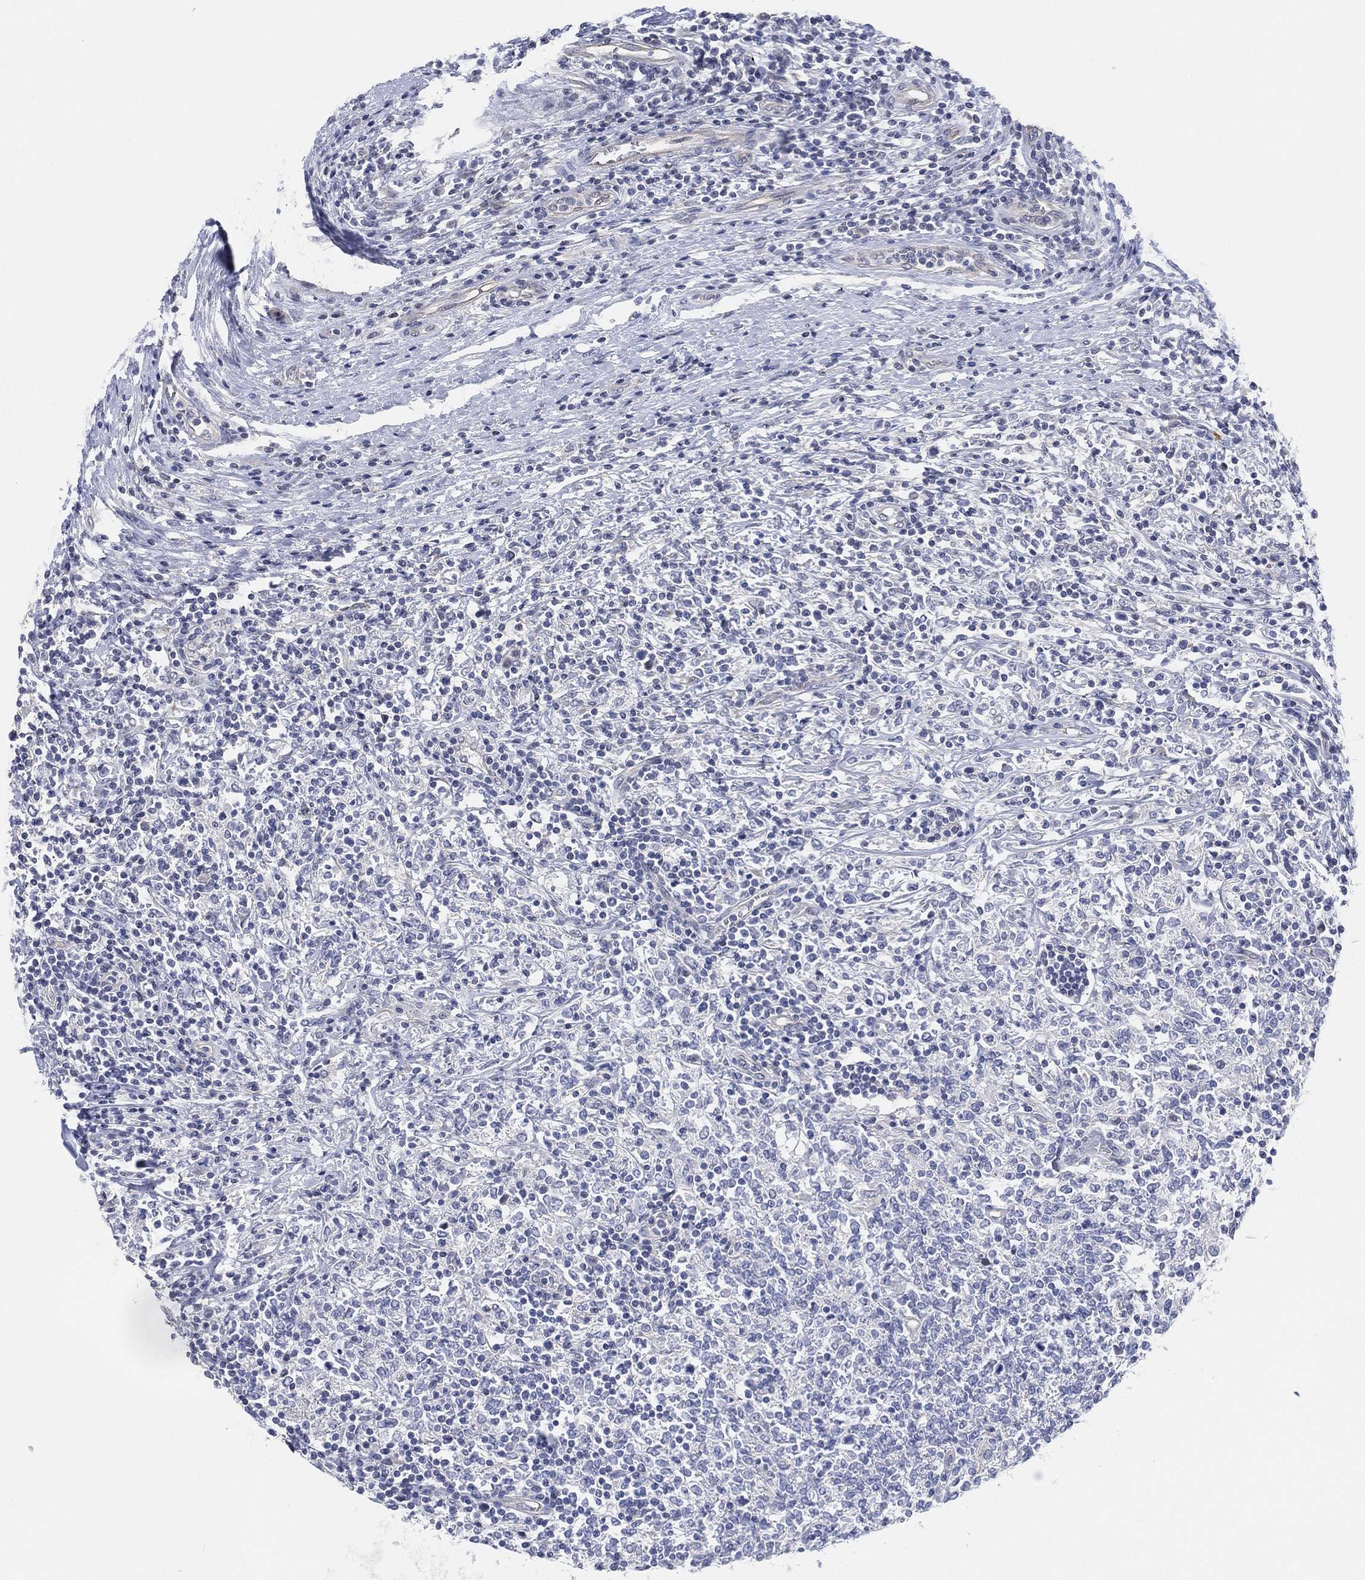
{"staining": {"intensity": "negative", "quantity": "none", "location": "none"}, "tissue": "lymphoma", "cell_type": "Tumor cells", "image_type": "cancer", "snomed": [{"axis": "morphology", "description": "Malignant lymphoma, non-Hodgkin's type, High grade"}, {"axis": "topography", "description": "Lymph node"}], "caption": "Tumor cells are negative for brown protein staining in lymphoma.", "gene": "CFTR", "patient": {"sex": "female", "age": 84}}